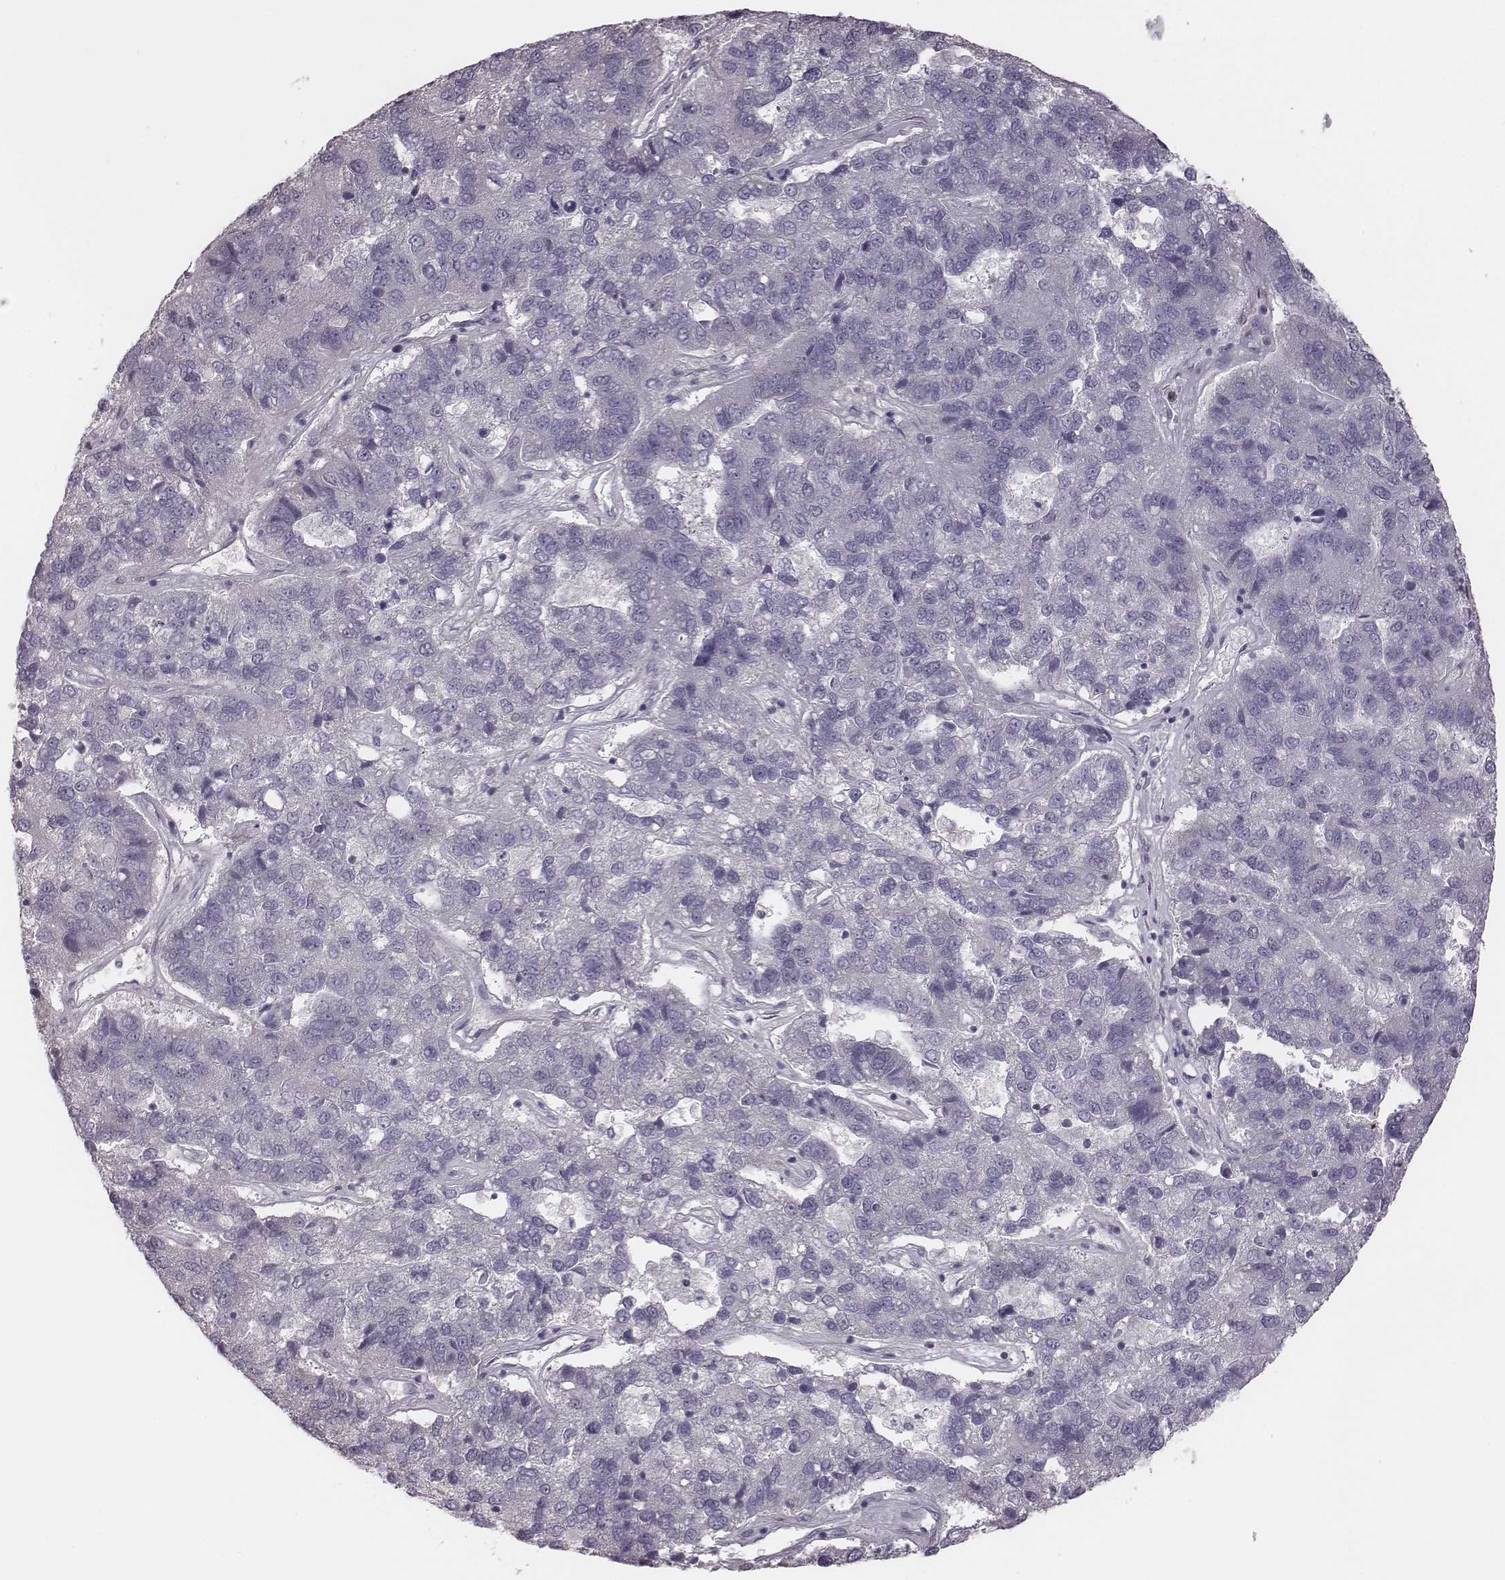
{"staining": {"intensity": "negative", "quantity": "none", "location": "none"}, "tissue": "pancreatic cancer", "cell_type": "Tumor cells", "image_type": "cancer", "snomed": [{"axis": "morphology", "description": "Adenocarcinoma, NOS"}, {"axis": "topography", "description": "Pancreas"}], "caption": "This micrograph is of adenocarcinoma (pancreatic) stained with IHC to label a protein in brown with the nuclei are counter-stained blue. There is no staining in tumor cells.", "gene": "RPGRIP1", "patient": {"sex": "female", "age": 61}}